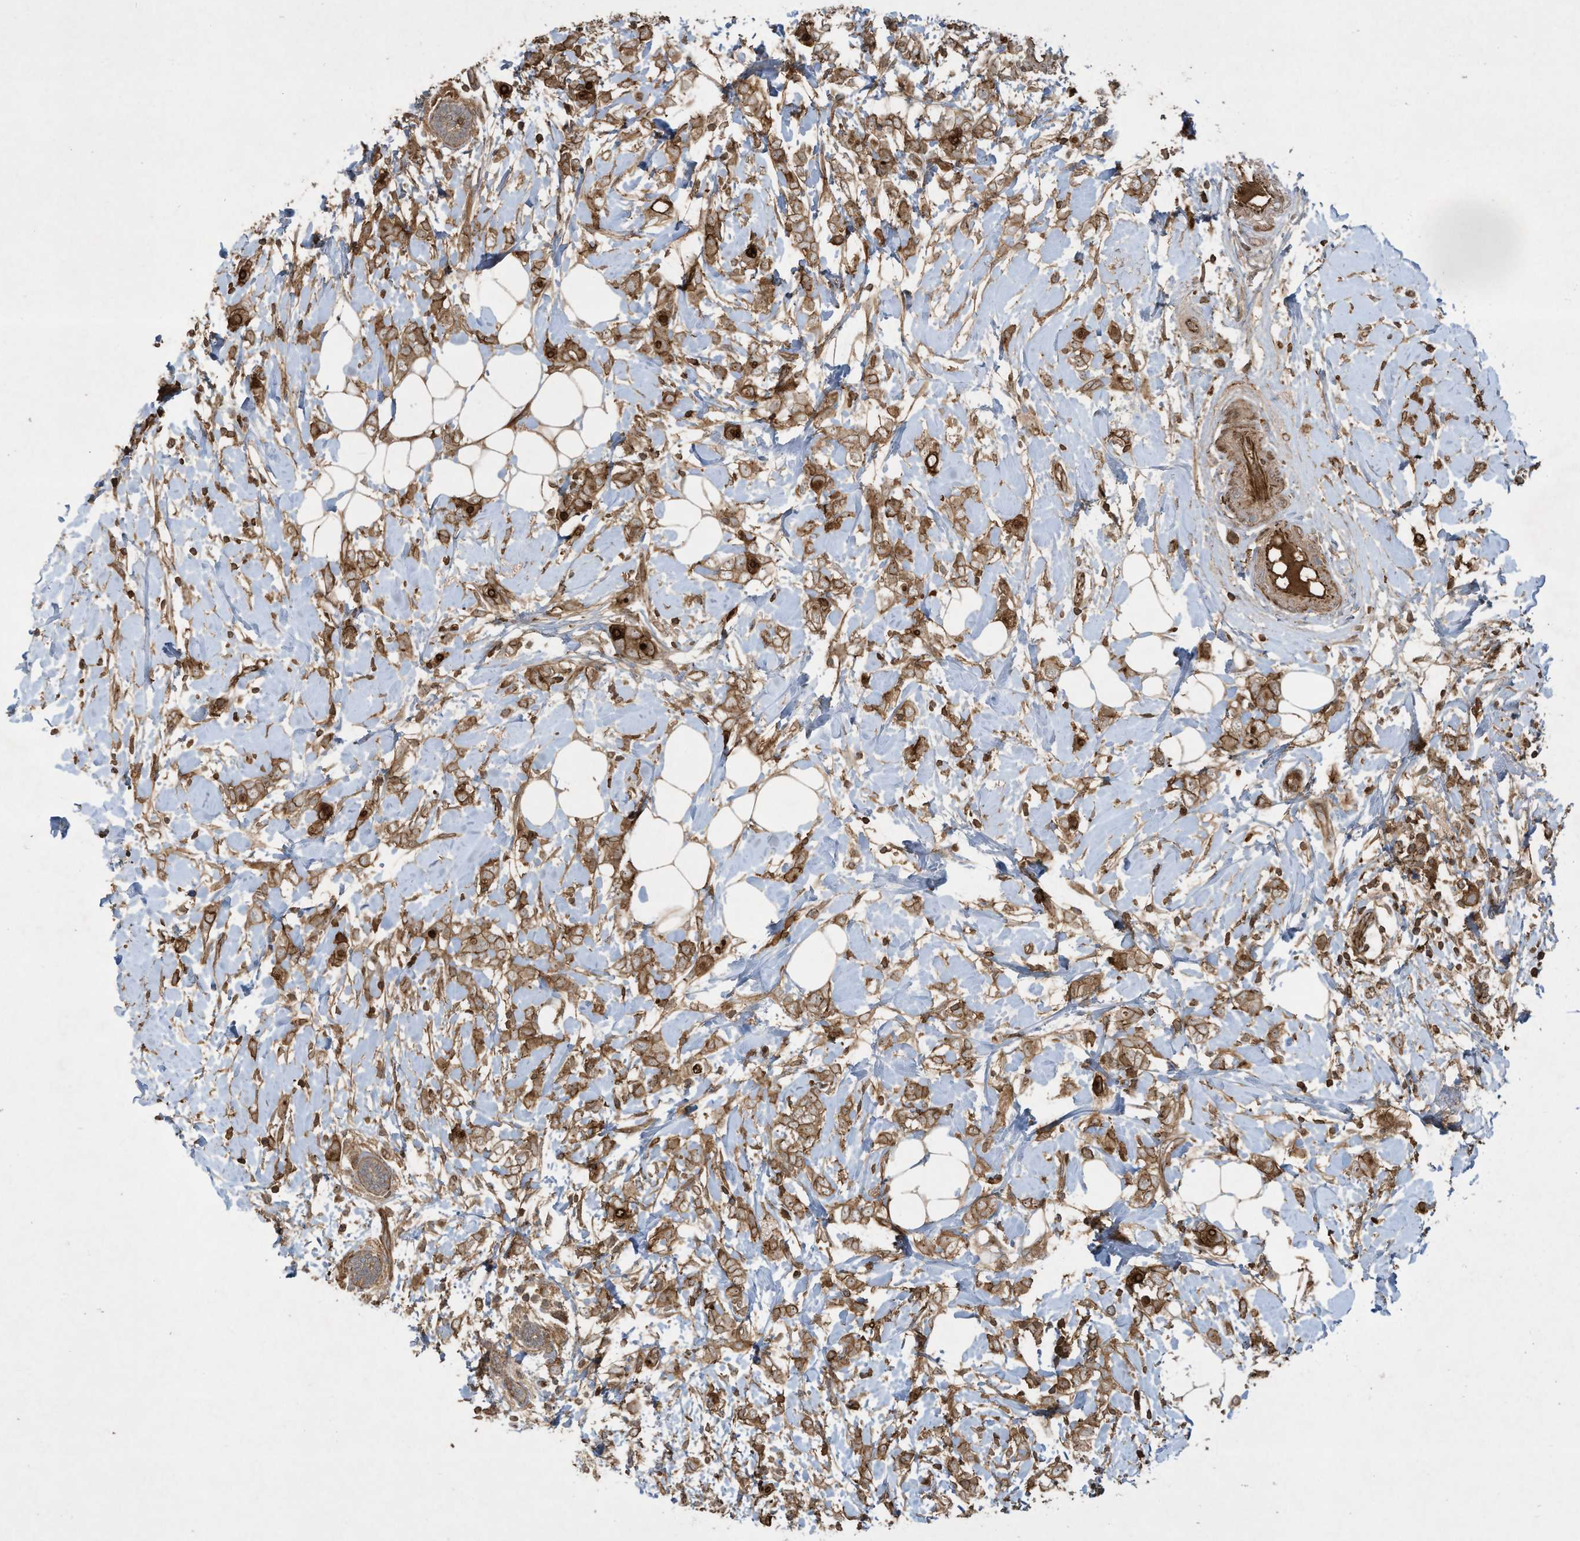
{"staining": {"intensity": "moderate", "quantity": ">75%", "location": "cytoplasmic/membranous"}, "tissue": "breast cancer", "cell_type": "Tumor cells", "image_type": "cancer", "snomed": [{"axis": "morphology", "description": "Normal tissue, NOS"}, {"axis": "morphology", "description": "Lobular carcinoma"}, {"axis": "topography", "description": "Breast"}], "caption": "Breast cancer stained for a protein (brown) demonstrates moderate cytoplasmic/membranous positive expression in about >75% of tumor cells.", "gene": "DDIT4", "patient": {"sex": "female", "age": 47}}